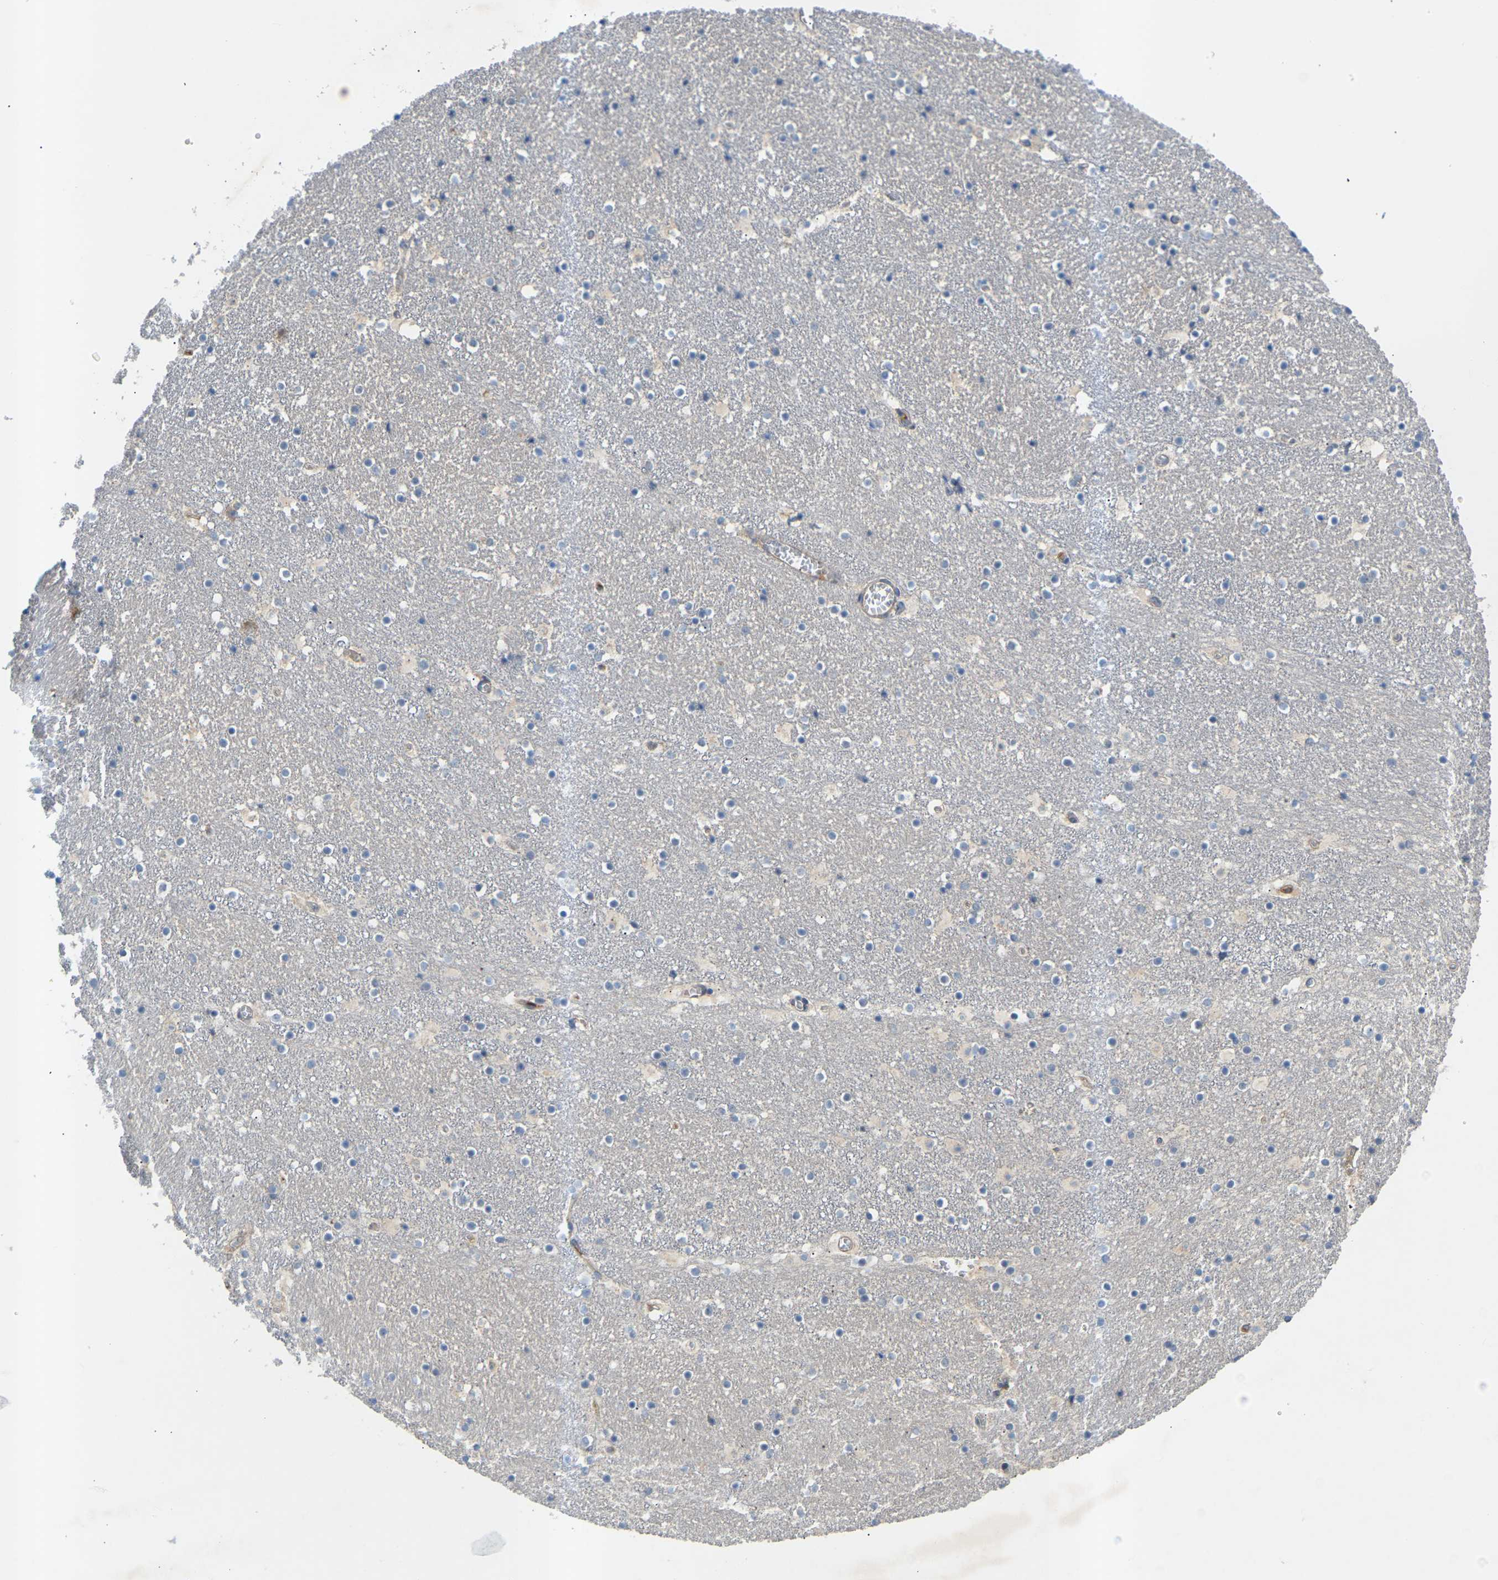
{"staining": {"intensity": "negative", "quantity": "none", "location": "none"}, "tissue": "caudate", "cell_type": "Glial cells", "image_type": "normal", "snomed": [{"axis": "morphology", "description": "Normal tissue, NOS"}, {"axis": "topography", "description": "Lateral ventricle wall"}], "caption": "An immunohistochemistry micrograph of benign caudate is shown. There is no staining in glial cells of caudate. Brightfield microscopy of immunohistochemistry stained with DAB (3,3'-diaminobenzidine) (brown) and hematoxylin (blue), captured at high magnification.", "gene": "ATP5MF", "patient": {"sex": "male", "age": 45}}